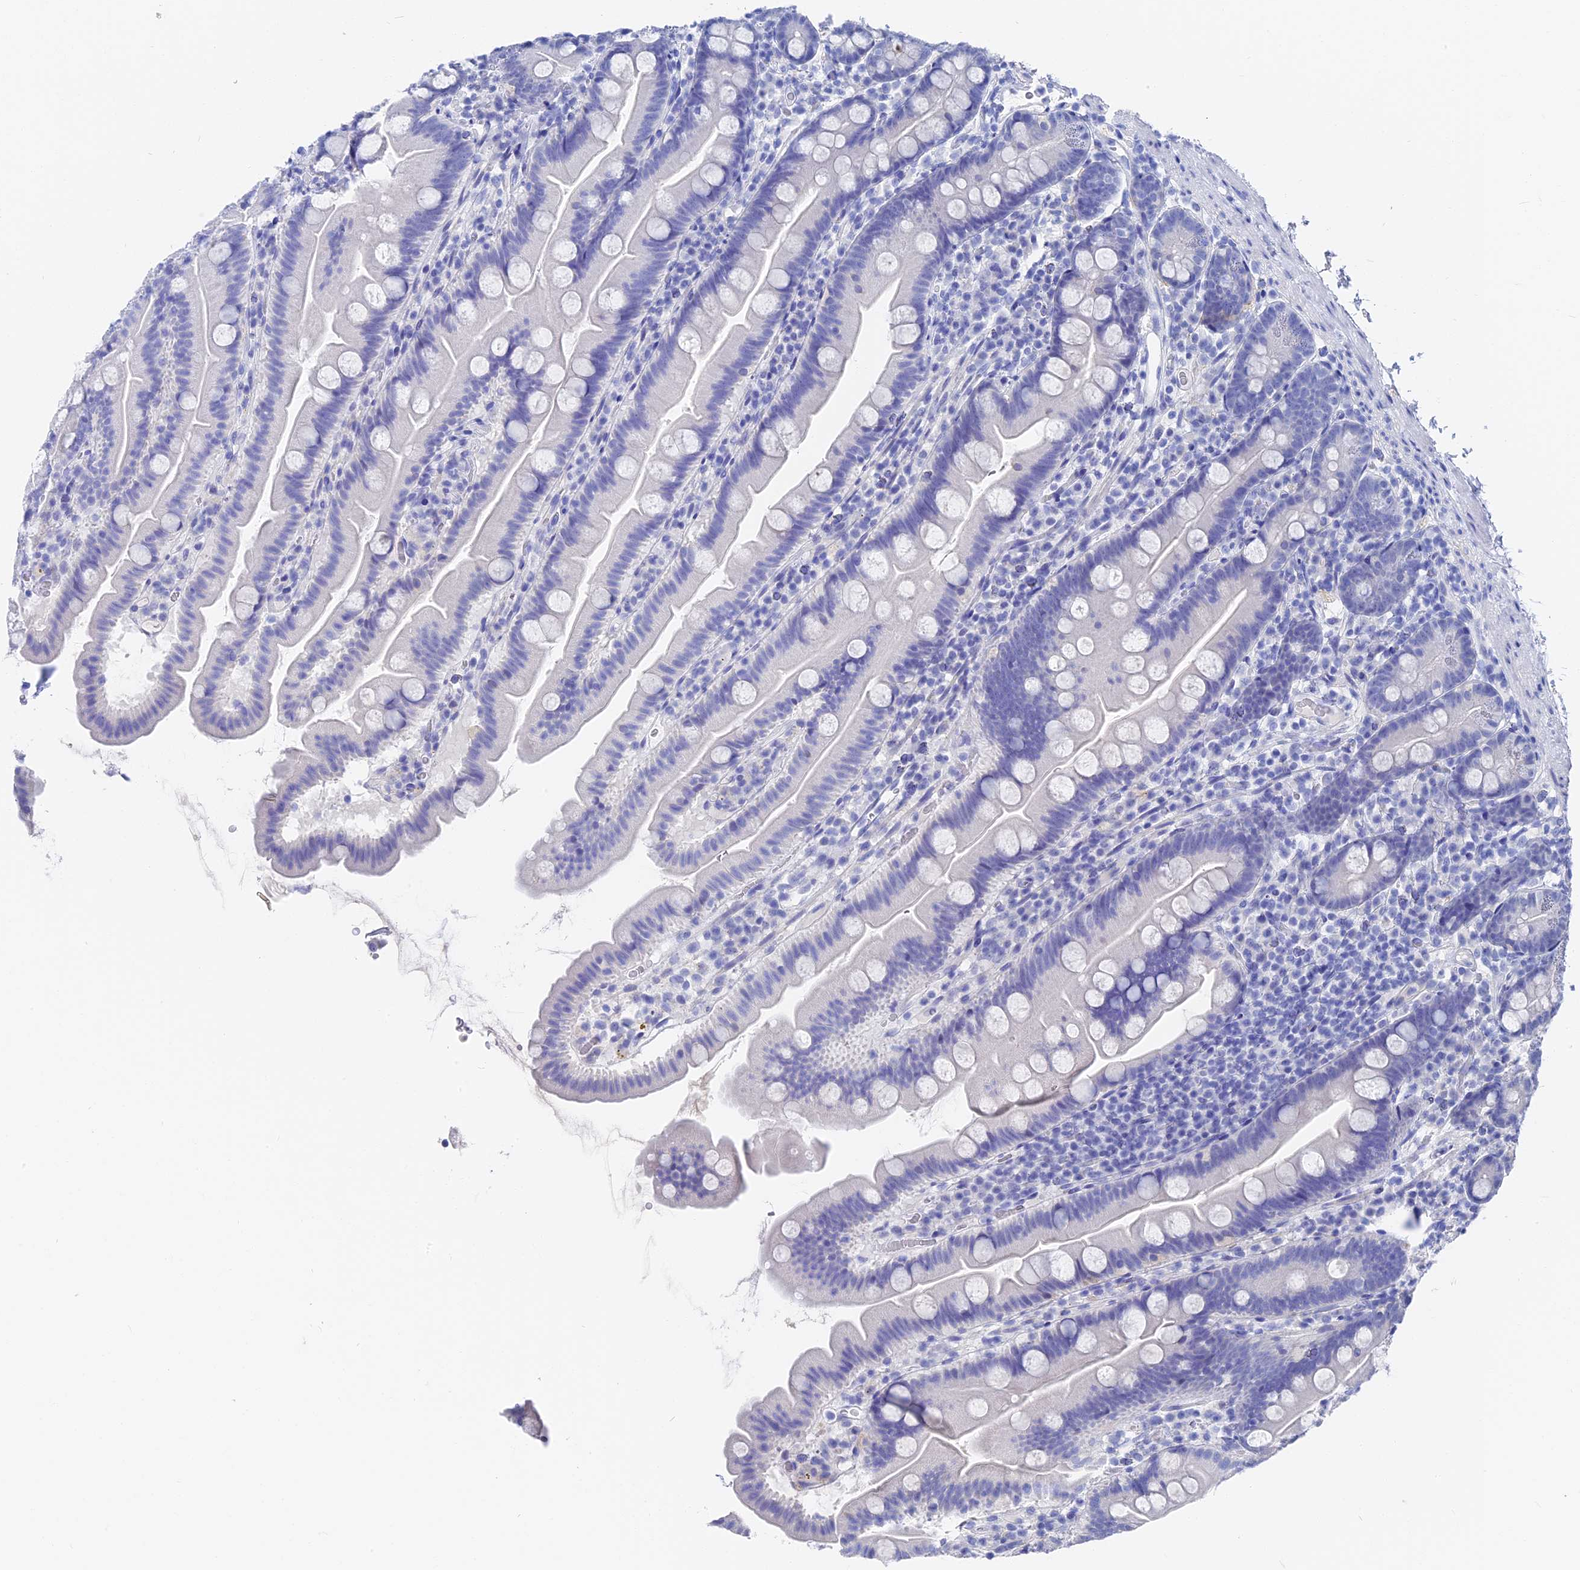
{"staining": {"intensity": "negative", "quantity": "none", "location": "none"}, "tissue": "small intestine", "cell_type": "Glandular cells", "image_type": "normal", "snomed": [{"axis": "morphology", "description": "Normal tissue, NOS"}, {"axis": "topography", "description": "Small intestine"}], "caption": "Glandular cells show no significant positivity in normal small intestine. (DAB (3,3'-diaminobenzidine) immunohistochemistry (IHC) with hematoxylin counter stain).", "gene": "VPS33B", "patient": {"sex": "female", "age": 68}}